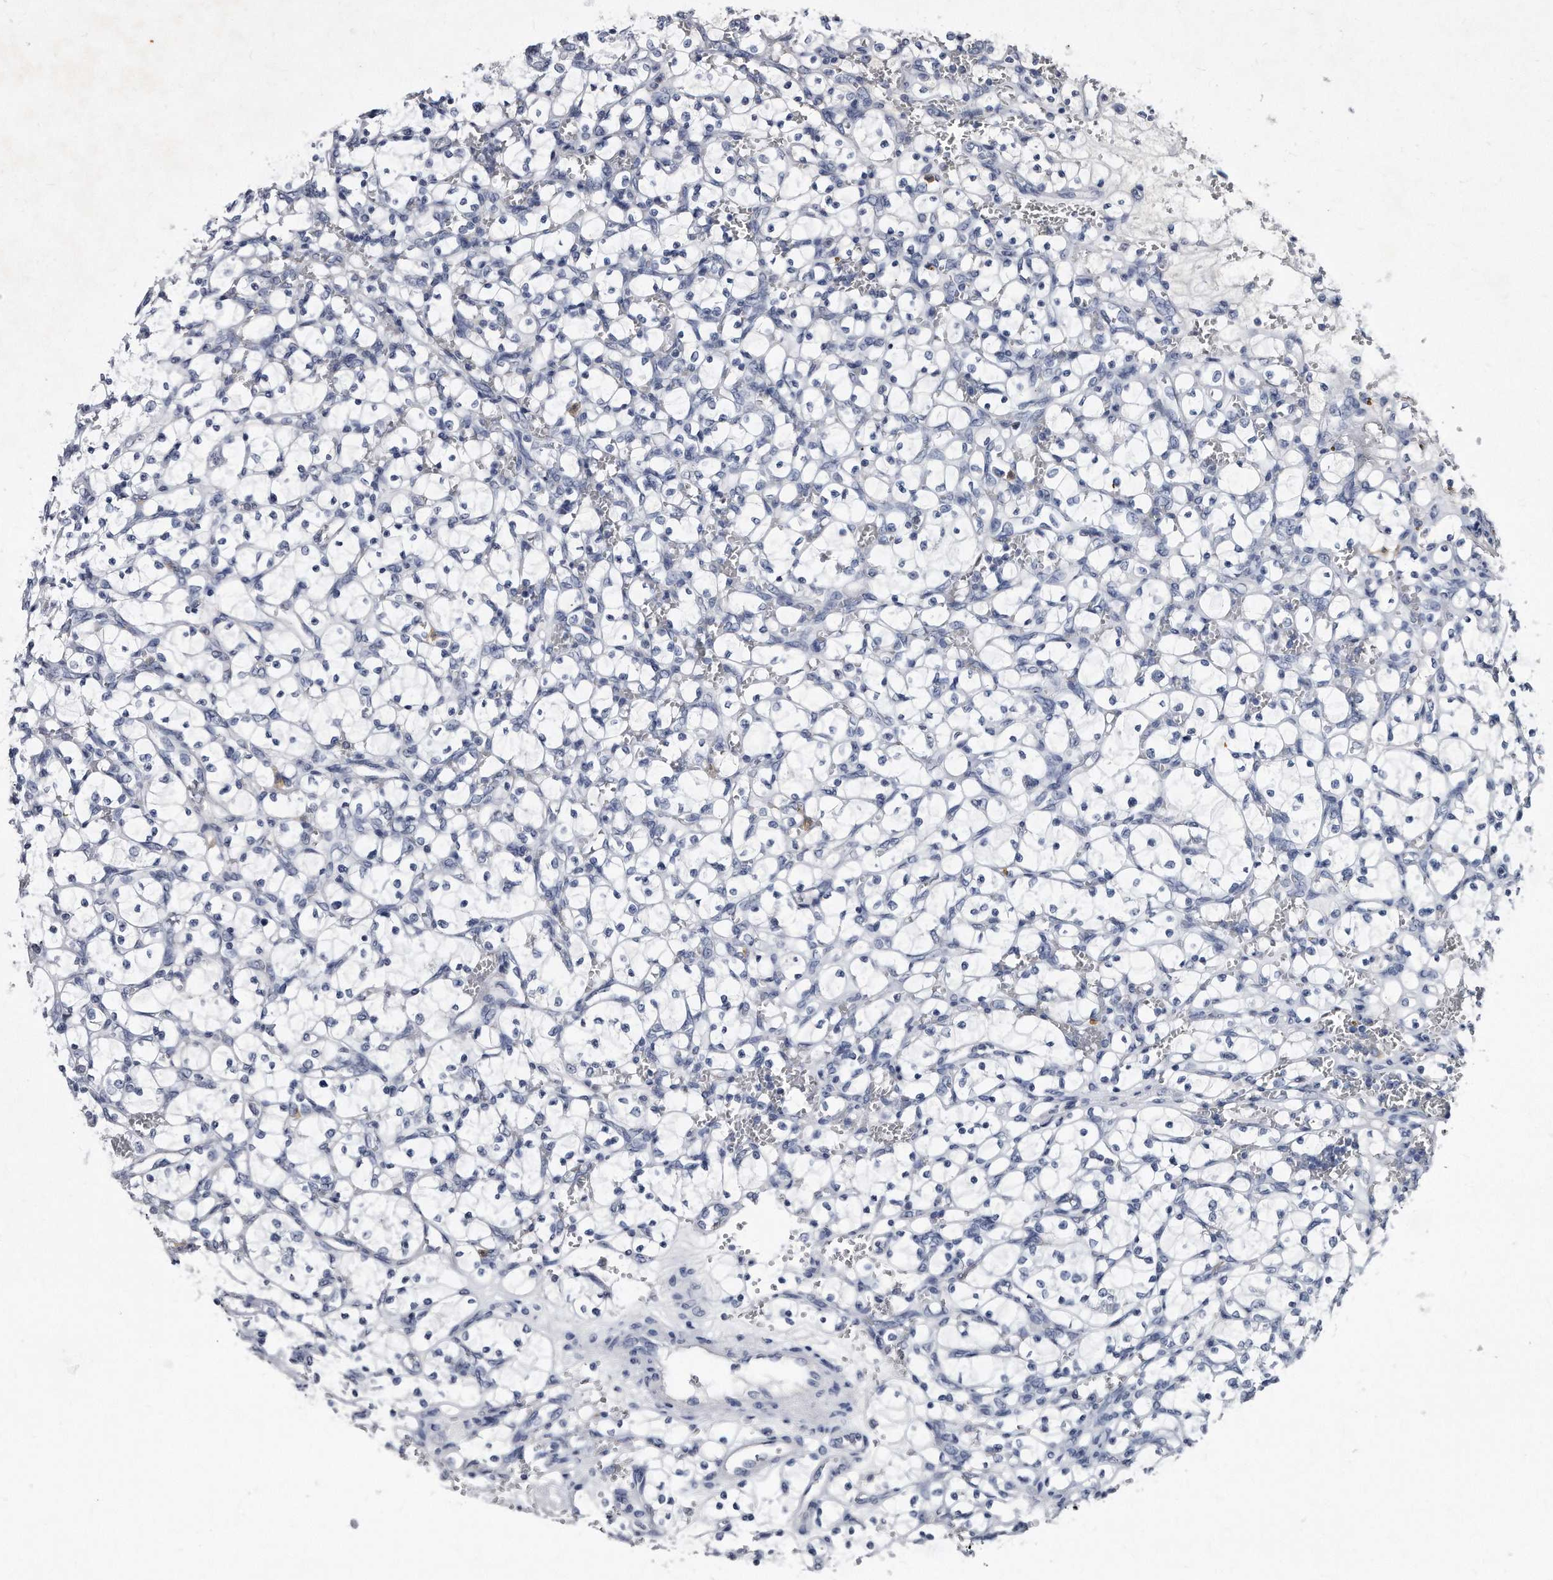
{"staining": {"intensity": "negative", "quantity": "none", "location": "none"}, "tissue": "renal cancer", "cell_type": "Tumor cells", "image_type": "cancer", "snomed": [{"axis": "morphology", "description": "Adenocarcinoma, NOS"}, {"axis": "topography", "description": "Kidney"}], "caption": "Tumor cells are negative for brown protein staining in renal cancer.", "gene": "KLHDC3", "patient": {"sex": "female", "age": 69}}